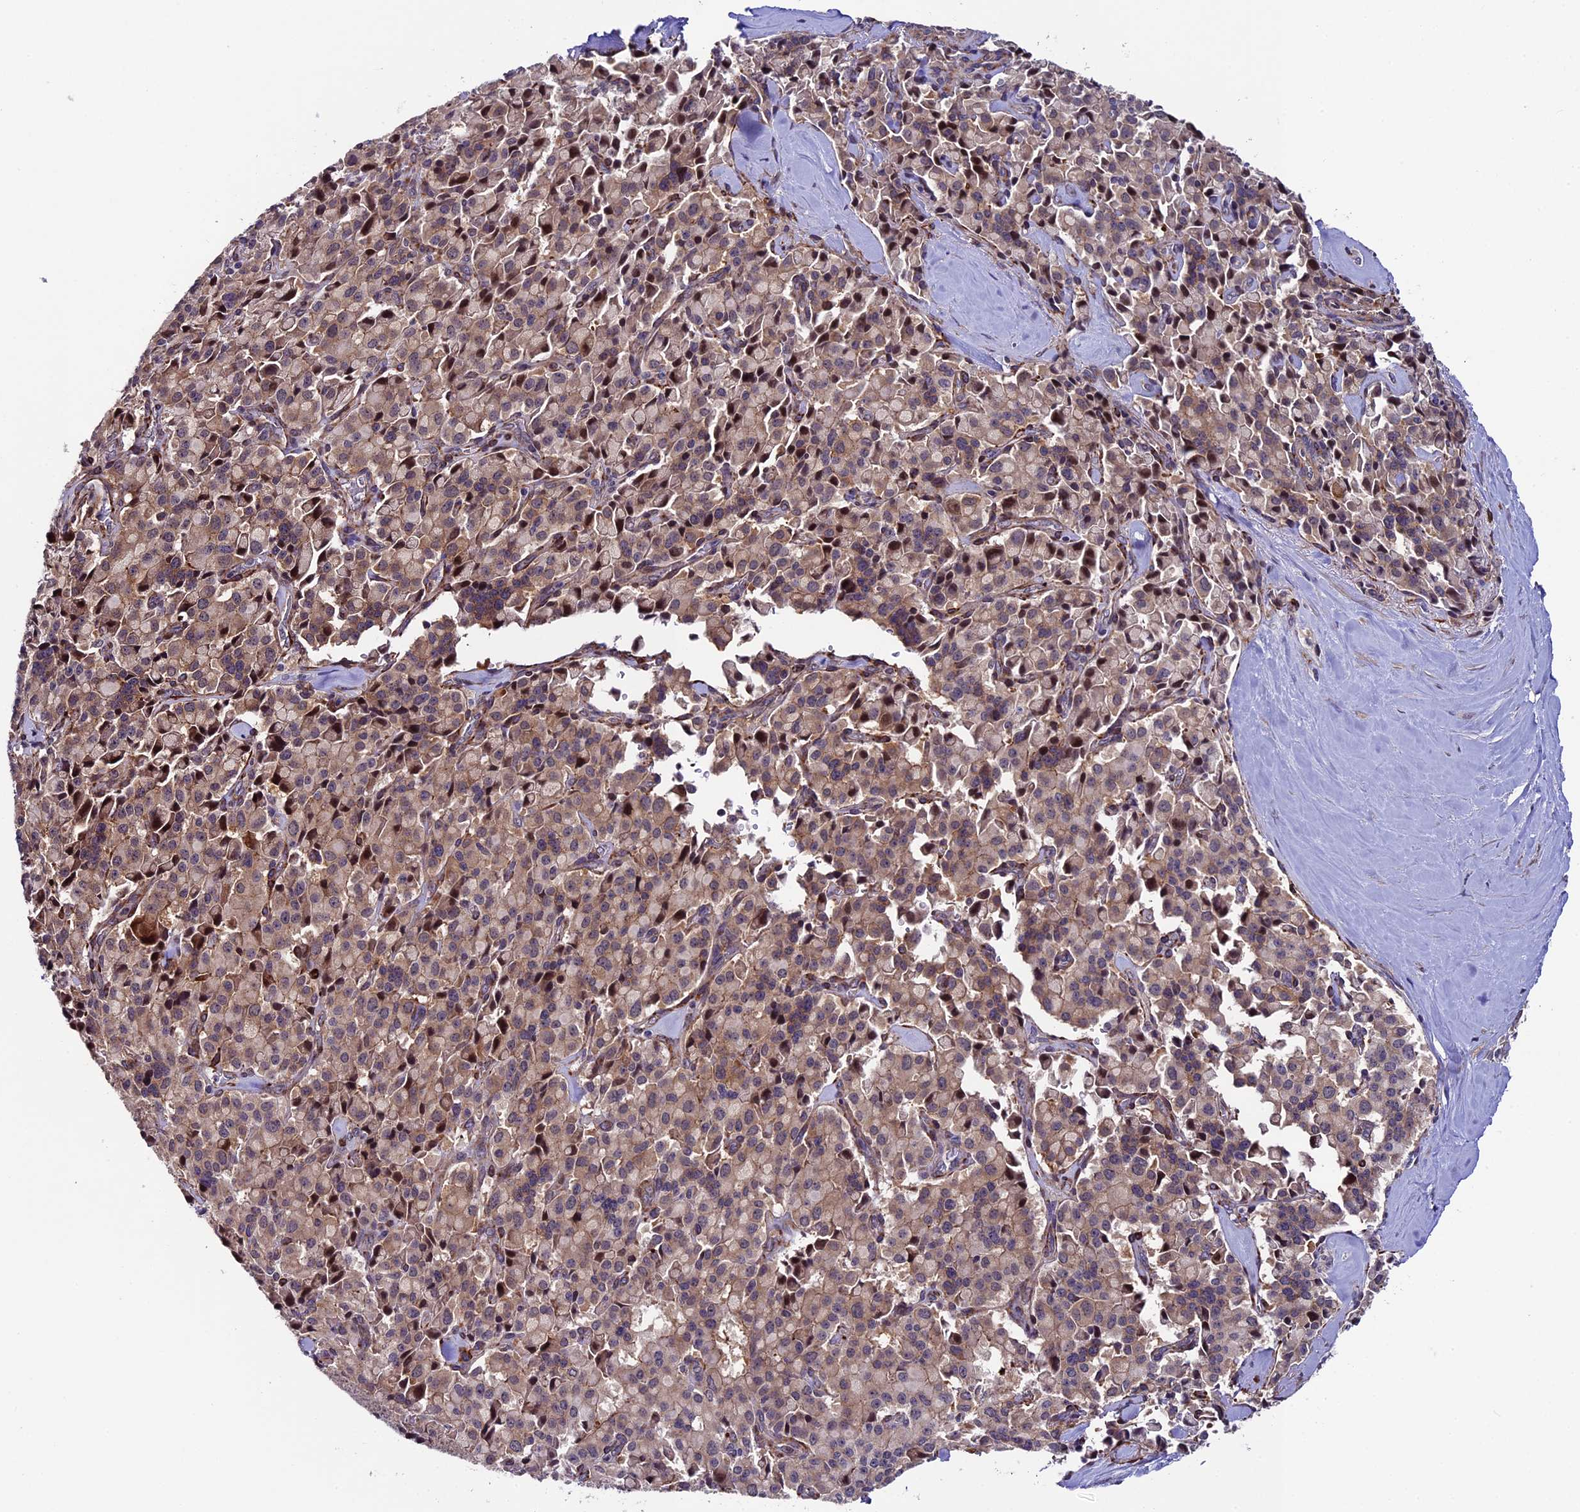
{"staining": {"intensity": "moderate", "quantity": ">75%", "location": "cytoplasmic/membranous,nuclear"}, "tissue": "pancreatic cancer", "cell_type": "Tumor cells", "image_type": "cancer", "snomed": [{"axis": "morphology", "description": "Adenocarcinoma, NOS"}, {"axis": "topography", "description": "Pancreas"}], "caption": "Brown immunohistochemical staining in pancreatic cancer reveals moderate cytoplasmic/membranous and nuclear staining in about >75% of tumor cells.", "gene": "SIPA1L3", "patient": {"sex": "male", "age": 65}}